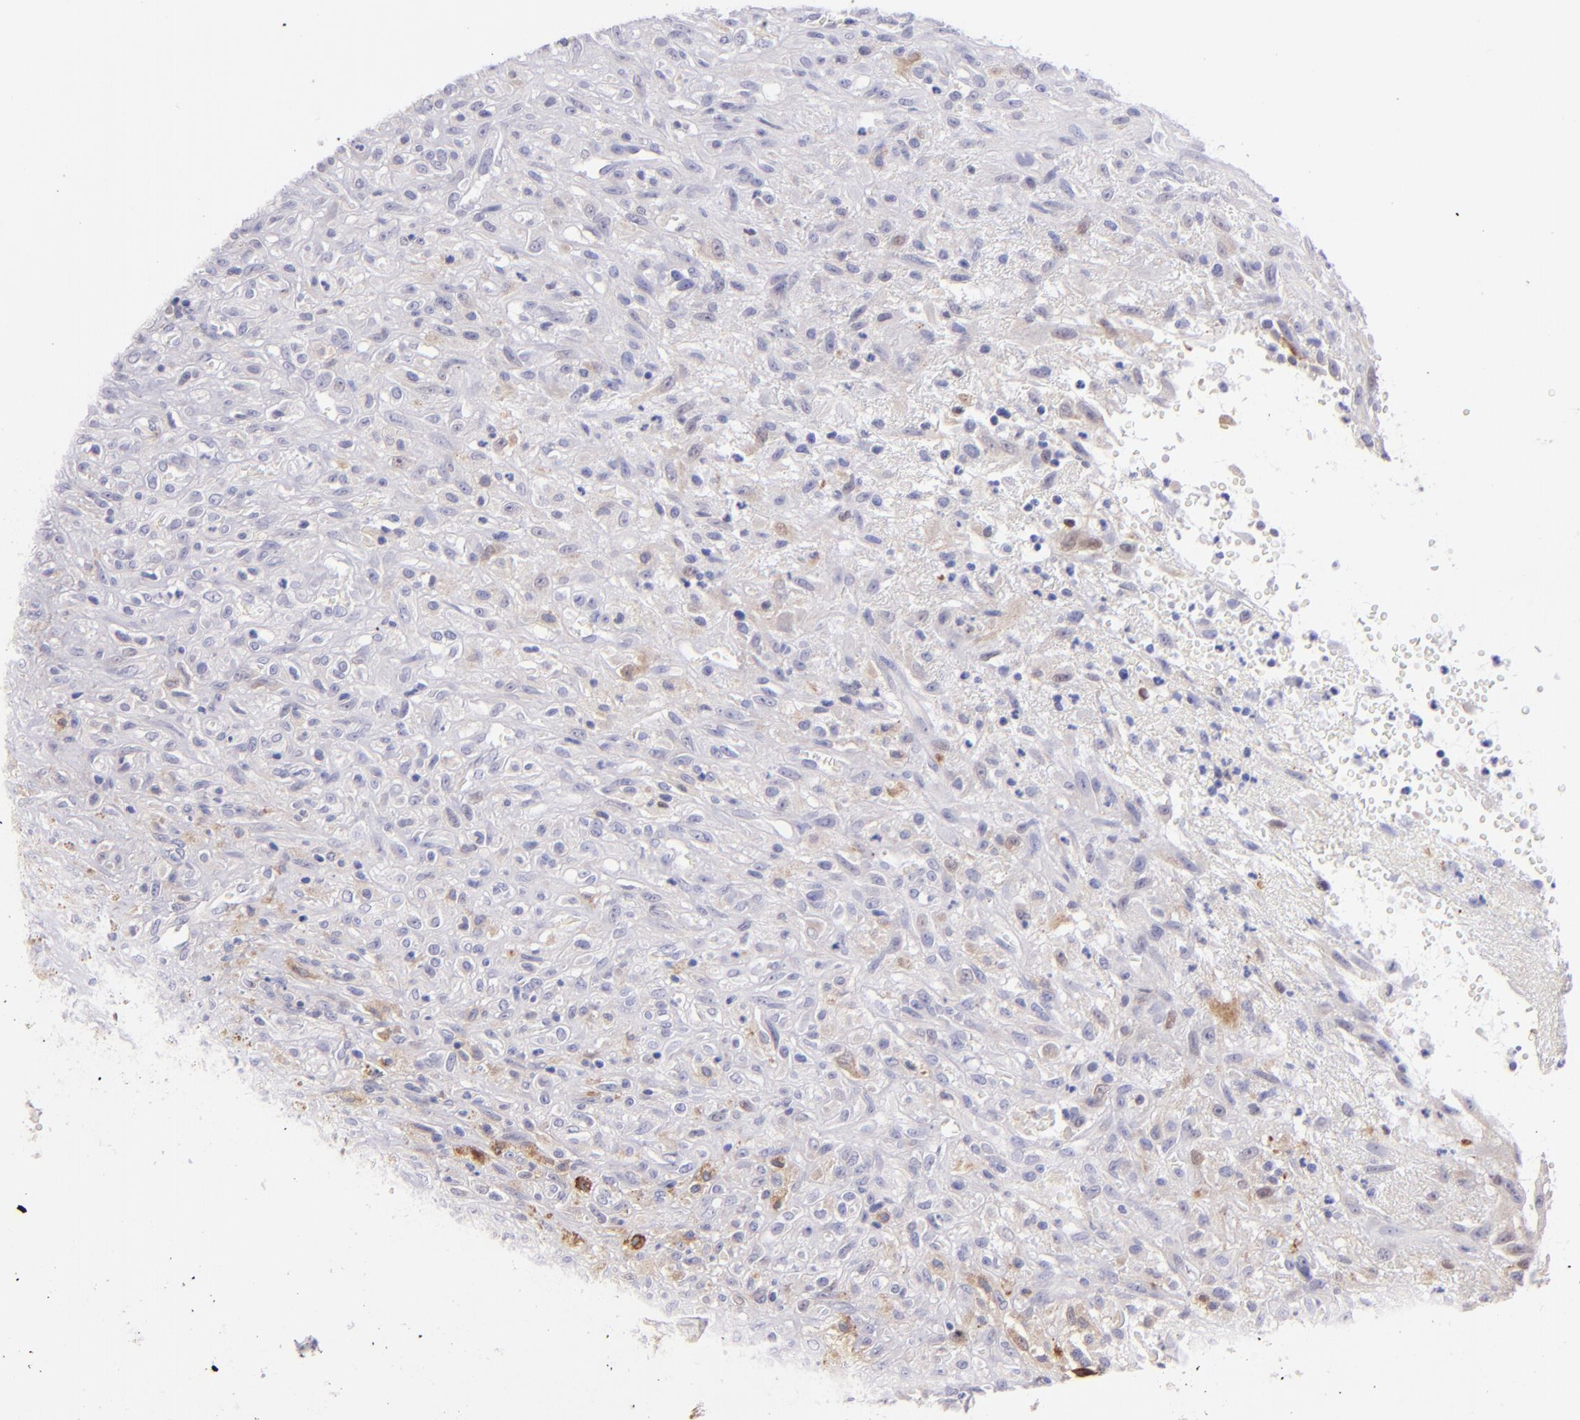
{"staining": {"intensity": "weak", "quantity": "<25%", "location": "cytoplasmic/membranous"}, "tissue": "glioma", "cell_type": "Tumor cells", "image_type": "cancer", "snomed": [{"axis": "morphology", "description": "Glioma, malignant, High grade"}, {"axis": "topography", "description": "Brain"}], "caption": "Immunohistochemical staining of human glioma reveals no significant positivity in tumor cells.", "gene": "SH2D4A", "patient": {"sex": "male", "age": 66}}